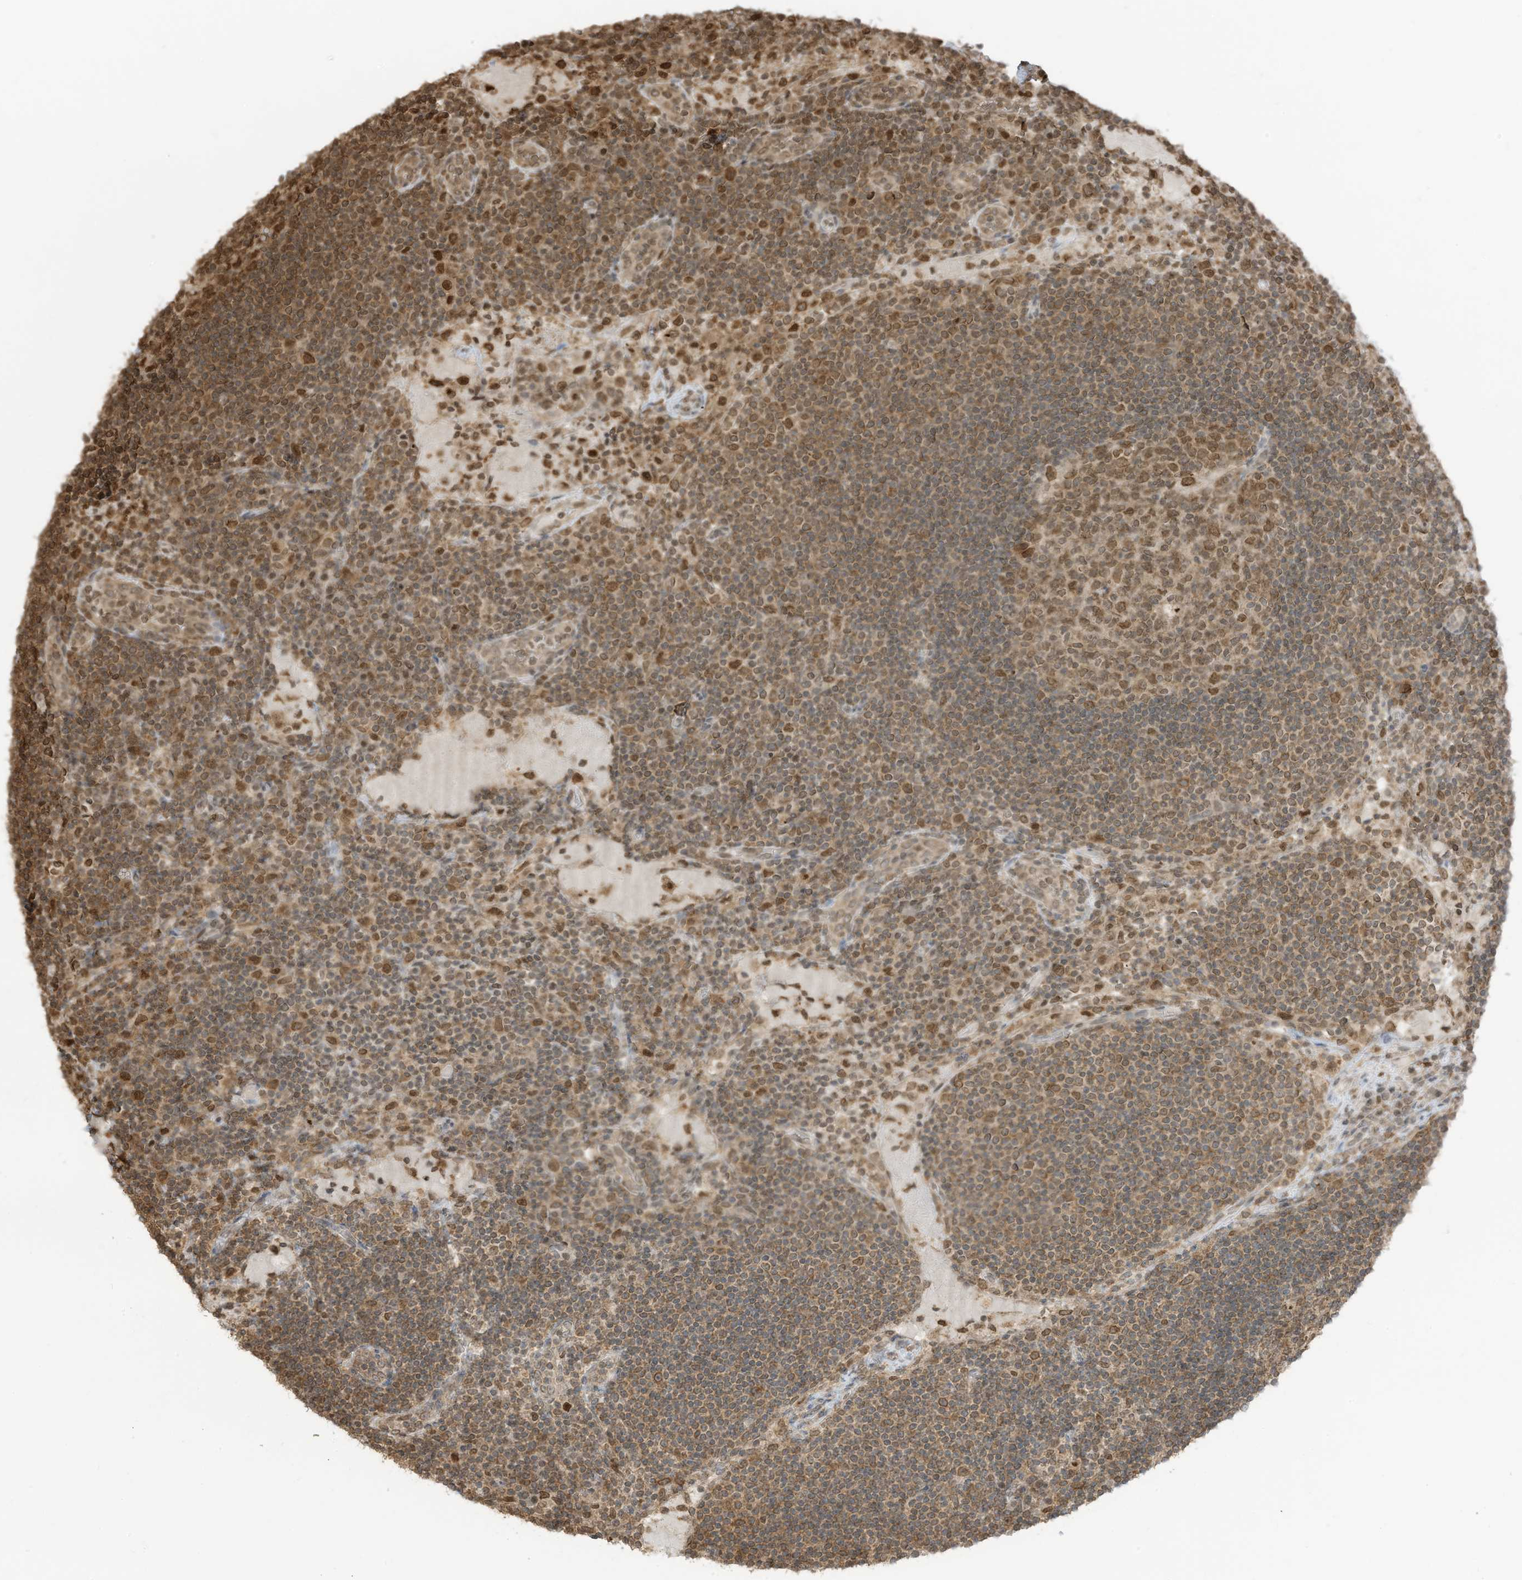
{"staining": {"intensity": "moderate", "quantity": ">75%", "location": "nuclear"}, "tissue": "lymph node", "cell_type": "Germinal center cells", "image_type": "normal", "snomed": [{"axis": "morphology", "description": "Normal tissue, NOS"}, {"axis": "topography", "description": "Lymph node"}], "caption": "An IHC histopathology image of unremarkable tissue is shown. Protein staining in brown labels moderate nuclear positivity in lymph node within germinal center cells. The staining was performed using DAB (3,3'-diaminobenzidine), with brown indicating positive protein expression. Nuclei are stained blue with hematoxylin.", "gene": "KPNB1", "patient": {"sex": "female", "age": 53}}